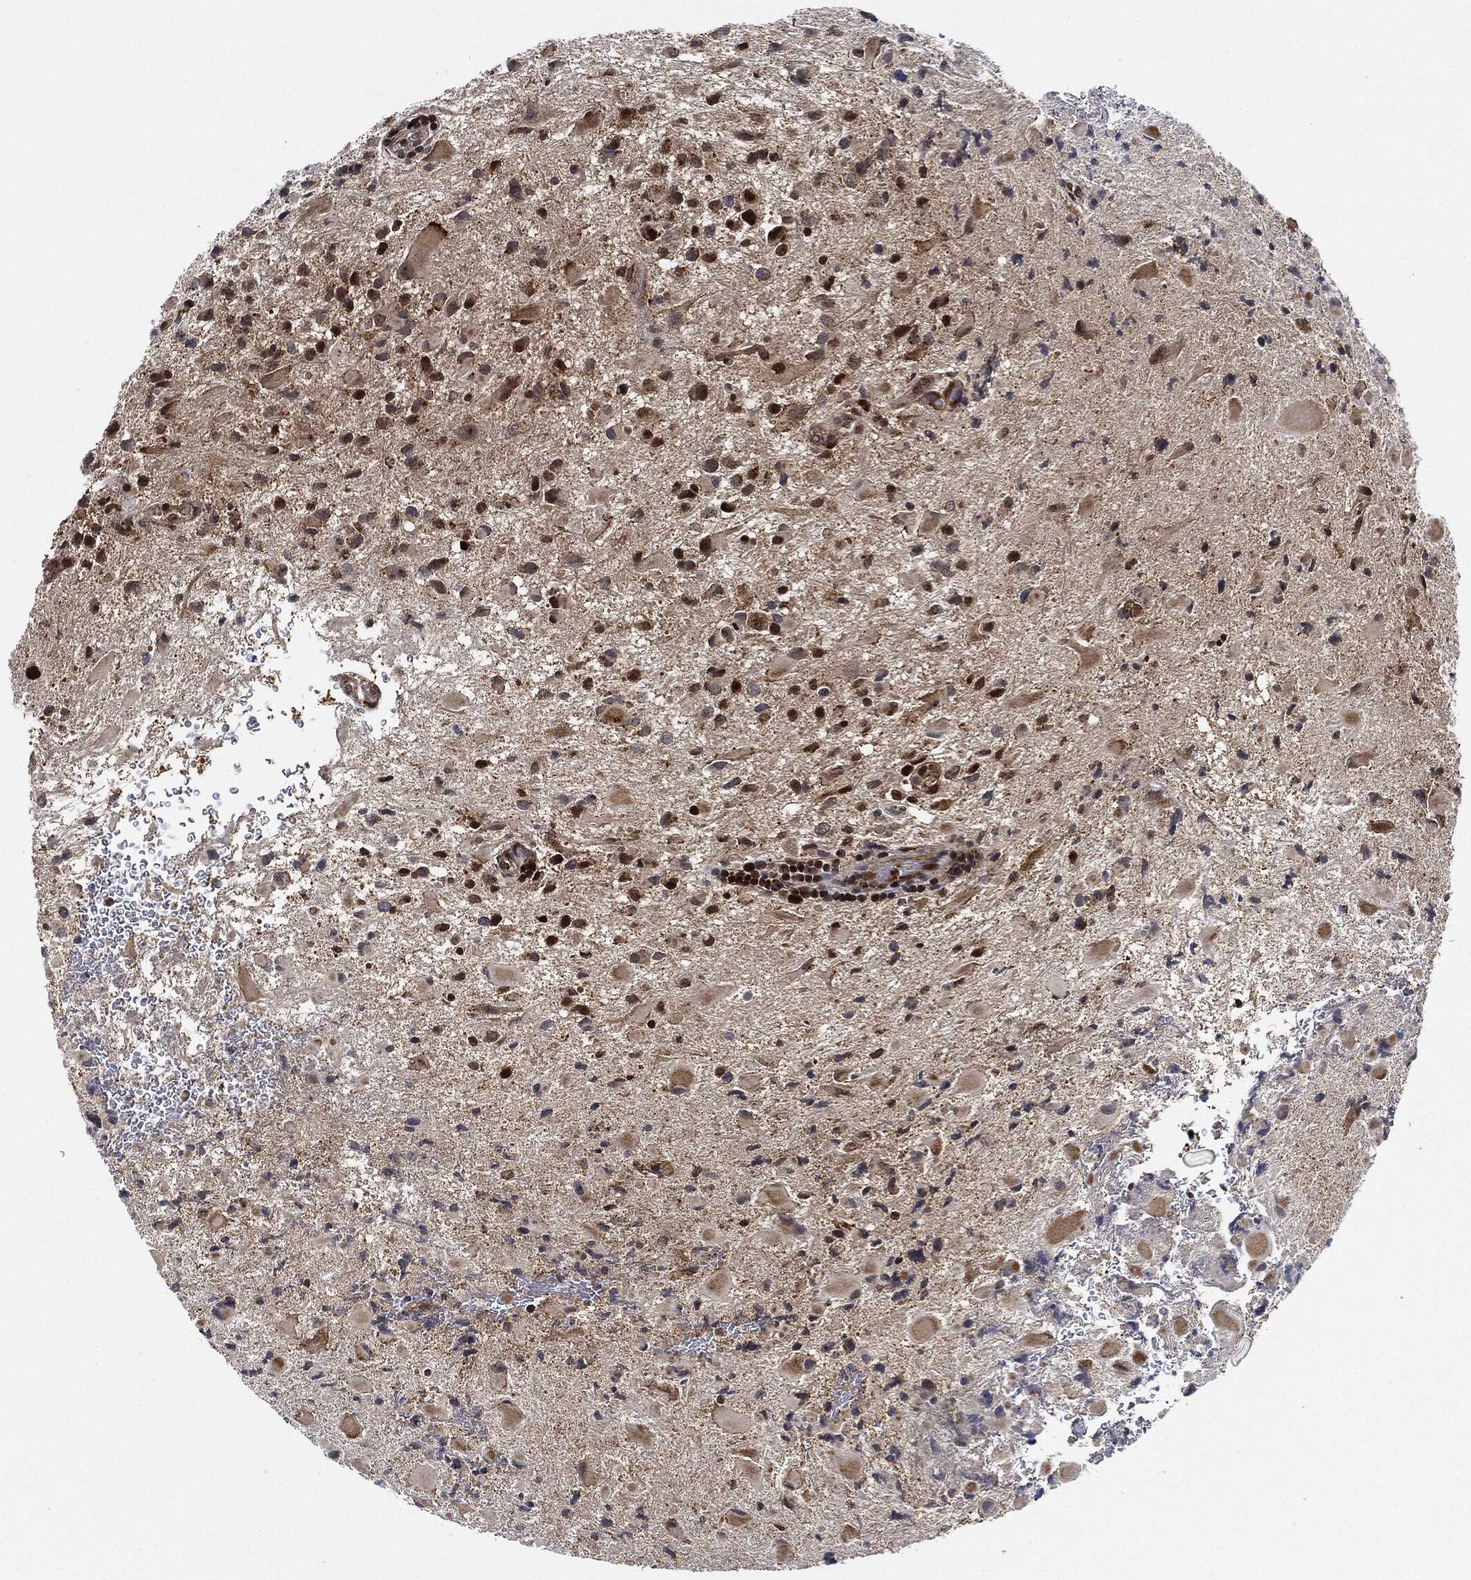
{"staining": {"intensity": "weak", "quantity": "25%-75%", "location": "cytoplasmic/membranous"}, "tissue": "glioma", "cell_type": "Tumor cells", "image_type": "cancer", "snomed": [{"axis": "morphology", "description": "Glioma, malignant, Low grade"}, {"axis": "topography", "description": "Brain"}], "caption": "Glioma stained with a brown dye exhibits weak cytoplasmic/membranous positive expression in approximately 25%-75% of tumor cells.", "gene": "RNASEL", "patient": {"sex": "female", "age": 32}}